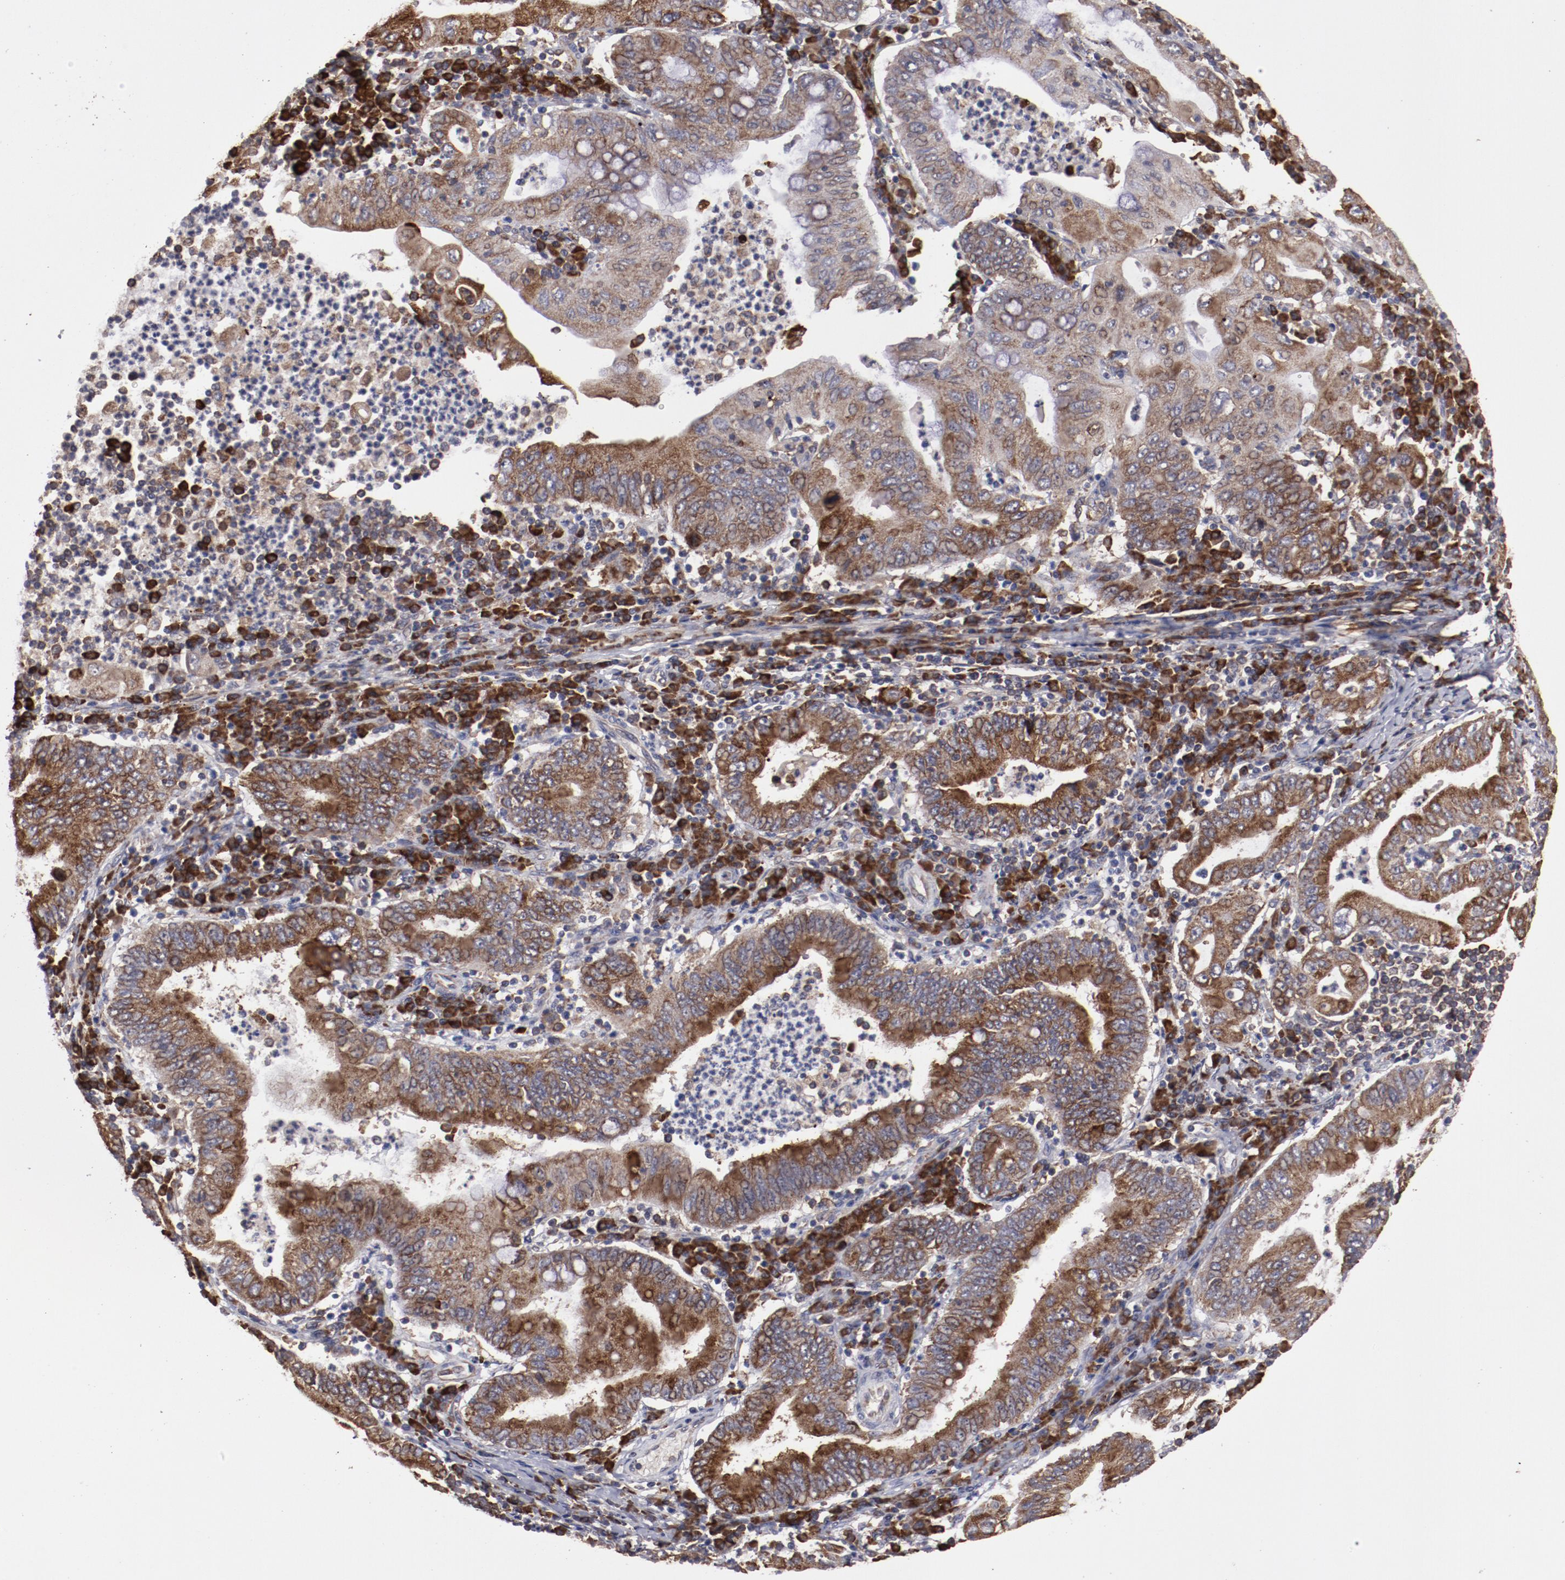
{"staining": {"intensity": "strong", "quantity": ">75%", "location": "cytoplasmic/membranous"}, "tissue": "stomach cancer", "cell_type": "Tumor cells", "image_type": "cancer", "snomed": [{"axis": "morphology", "description": "Normal tissue, NOS"}, {"axis": "morphology", "description": "Adenocarcinoma, NOS"}, {"axis": "topography", "description": "Esophagus"}, {"axis": "topography", "description": "Stomach, upper"}, {"axis": "topography", "description": "Peripheral nerve tissue"}], "caption": "Protein analysis of stomach adenocarcinoma tissue displays strong cytoplasmic/membranous positivity in approximately >75% of tumor cells.", "gene": "RPS4Y1", "patient": {"sex": "male", "age": 62}}